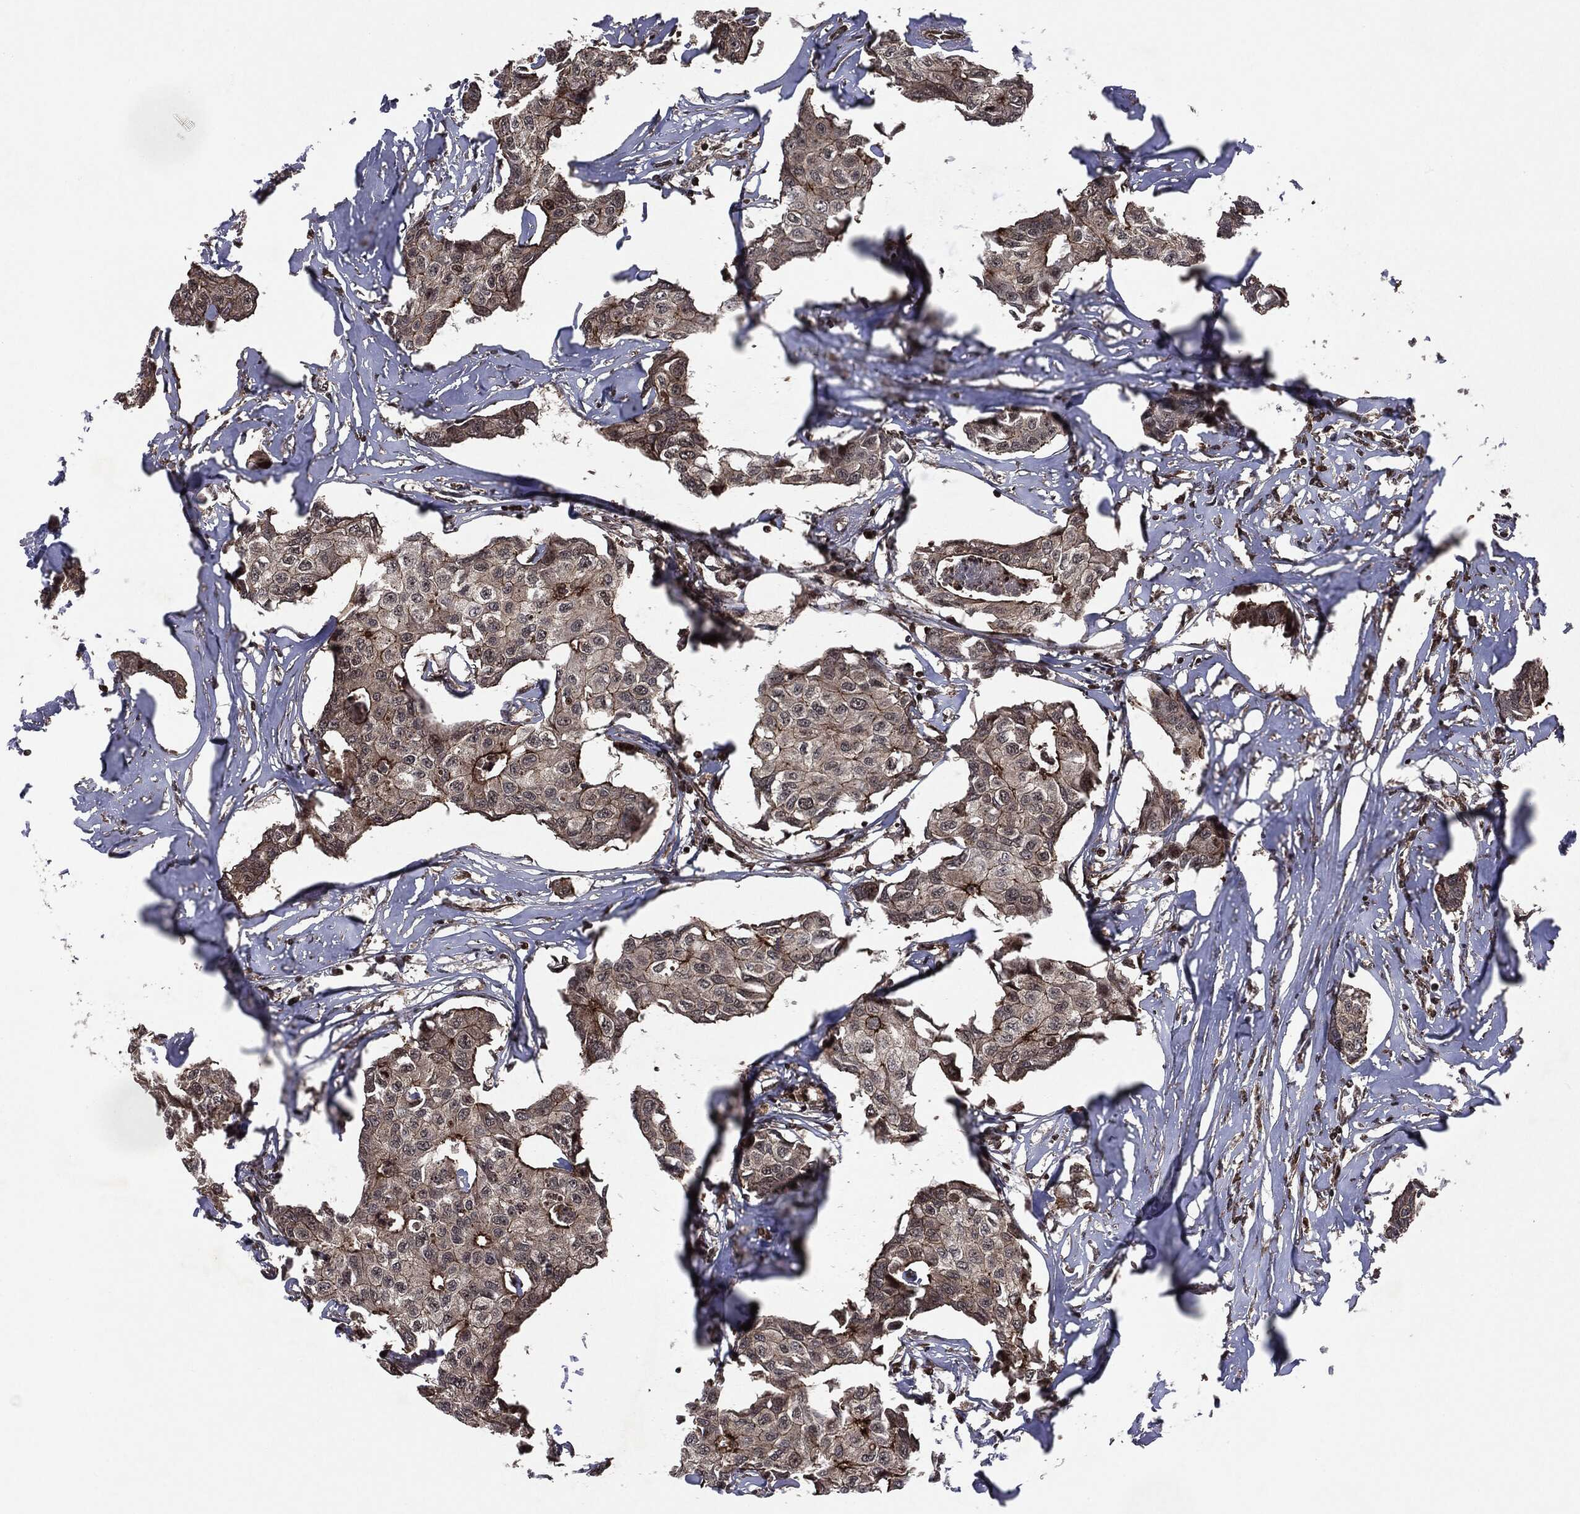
{"staining": {"intensity": "weak", "quantity": ">75%", "location": "cytoplasmic/membranous"}, "tissue": "breast cancer", "cell_type": "Tumor cells", "image_type": "cancer", "snomed": [{"axis": "morphology", "description": "Duct carcinoma"}, {"axis": "topography", "description": "Breast"}], "caption": "This image exhibits immunohistochemistry staining of human breast cancer (infiltrating ductal carcinoma), with low weak cytoplasmic/membranous staining in approximately >75% of tumor cells.", "gene": "CARD6", "patient": {"sex": "female", "age": 80}}